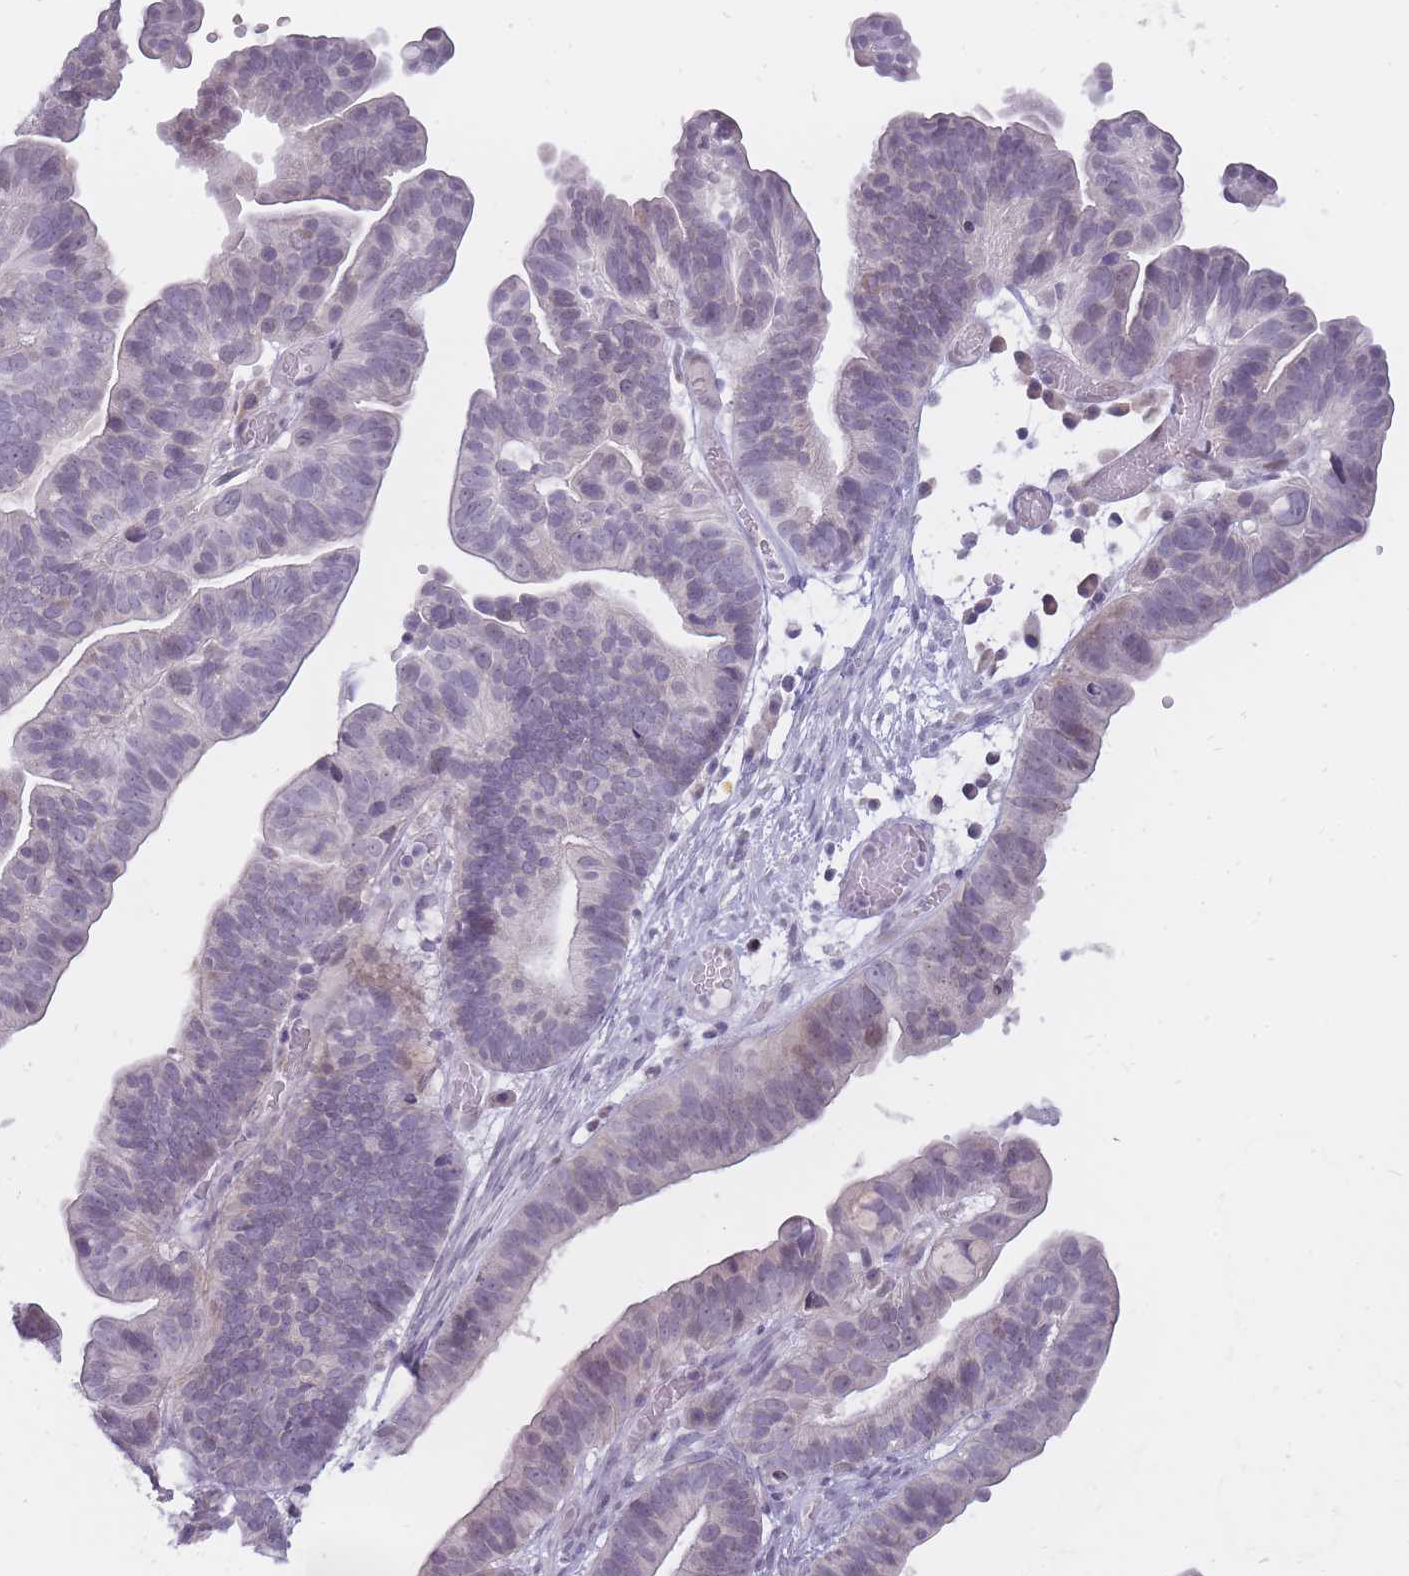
{"staining": {"intensity": "weak", "quantity": "25%-75%", "location": "nuclear"}, "tissue": "ovarian cancer", "cell_type": "Tumor cells", "image_type": "cancer", "snomed": [{"axis": "morphology", "description": "Cystadenocarcinoma, serous, NOS"}, {"axis": "topography", "description": "Ovary"}], "caption": "Immunohistochemistry photomicrograph of ovarian cancer stained for a protein (brown), which shows low levels of weak nuclear expression in about 25%-75% of tumor cells.", "gene": "POMZP3", "patient": {"sex": "female", "age": 56}}